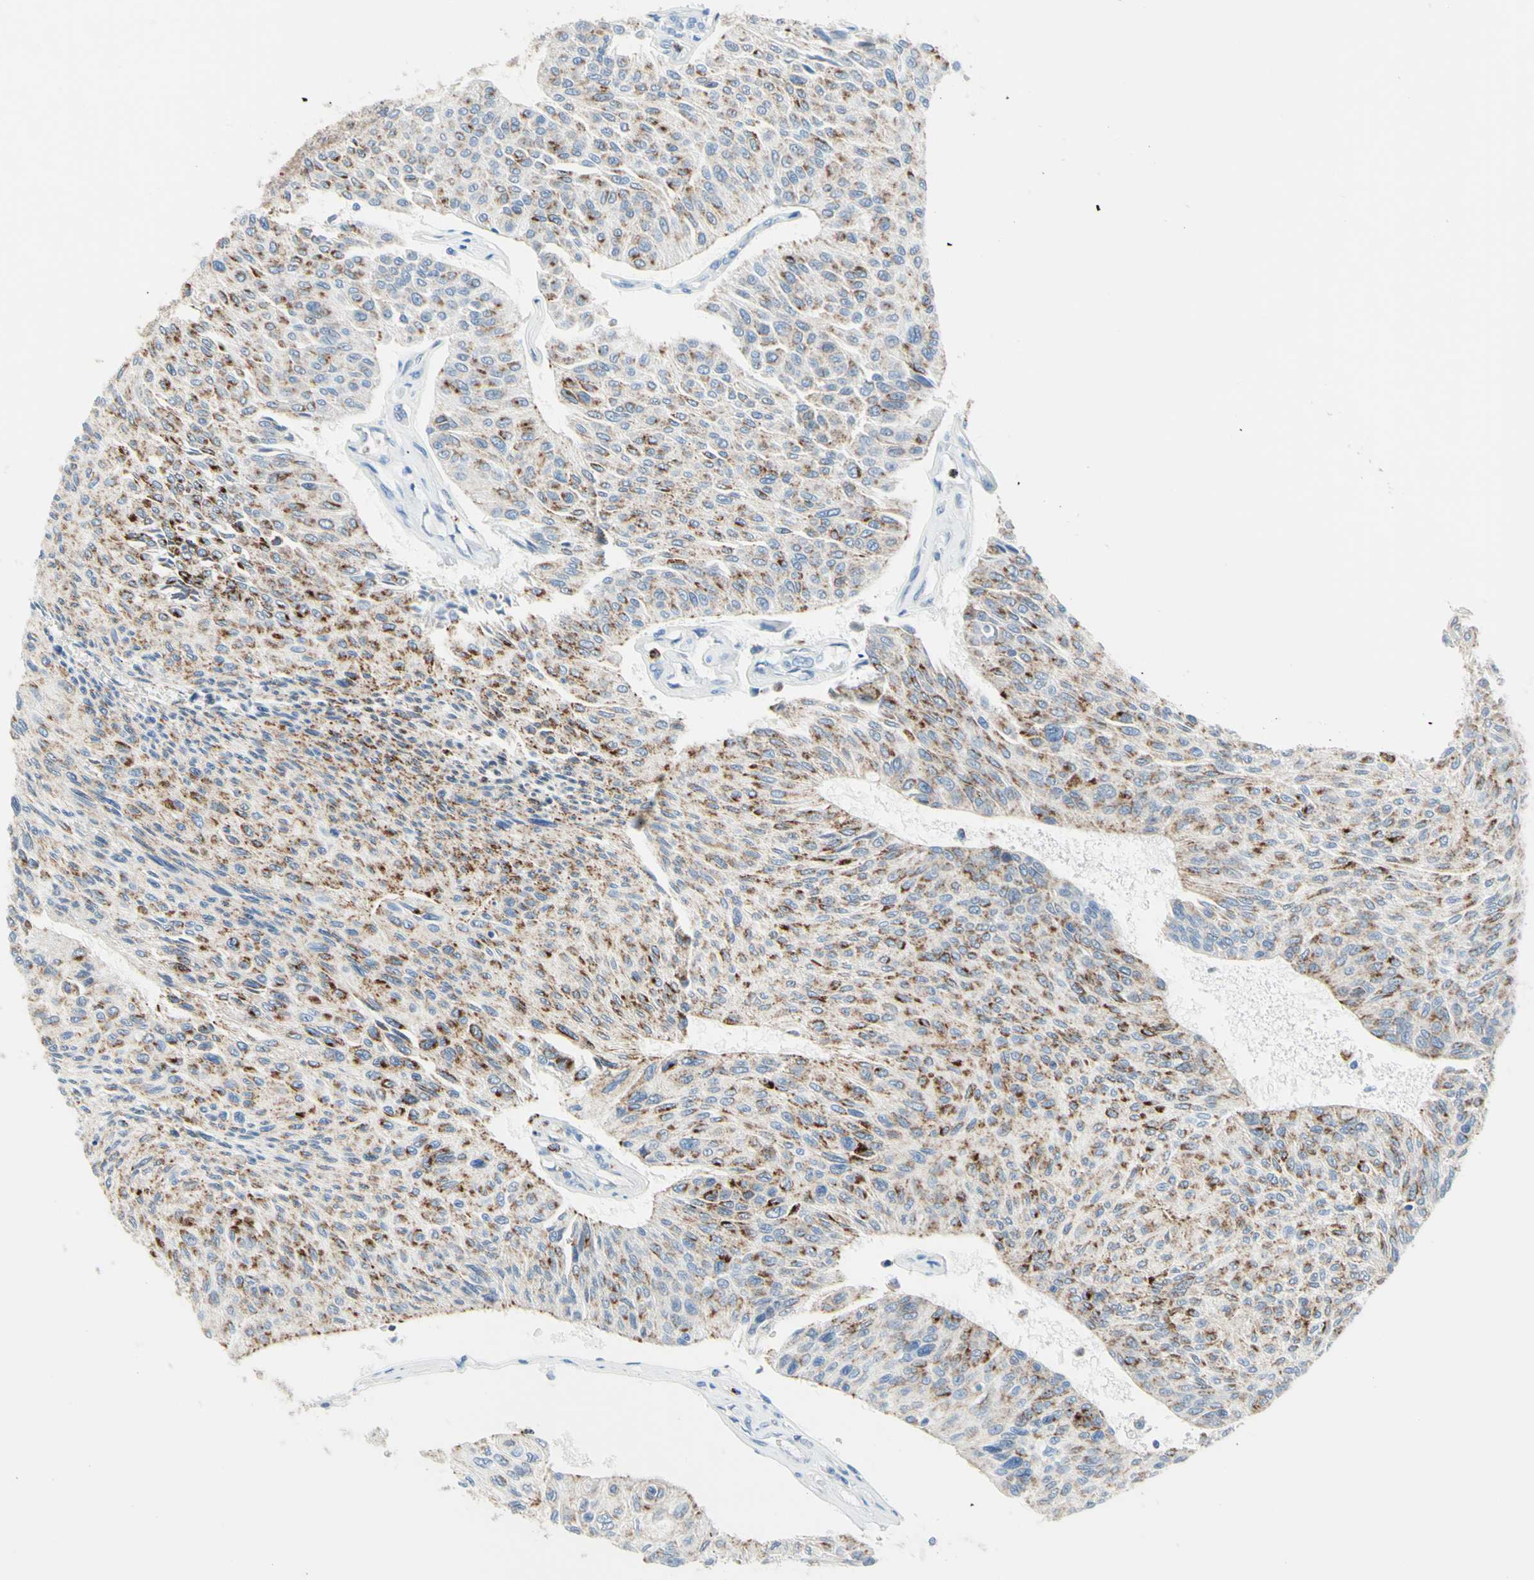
{"staining": {"intensity": "moderate", "quantity": "25%-75%", "location": "cytoplasmic/membranous,nuclear"}, "tissue": "urothelial cancer", "cell_type": "Tumor cells", "image_type": "cancer", "snomed": [{"axis": "morphology", "description": "Urothelial carcinoma, High grade"}, {"axis": "topography", "description": "Urinary bladder"}], "caption": "Tumor cells show medium levels of moderate cytoplasmic/membranous and nuclear staining in about 25%-75% of cells in human high-grade urothelial carcinoma.", "gene": "CYSLTR1", "patient": {"sex": "male", "age": 66}}